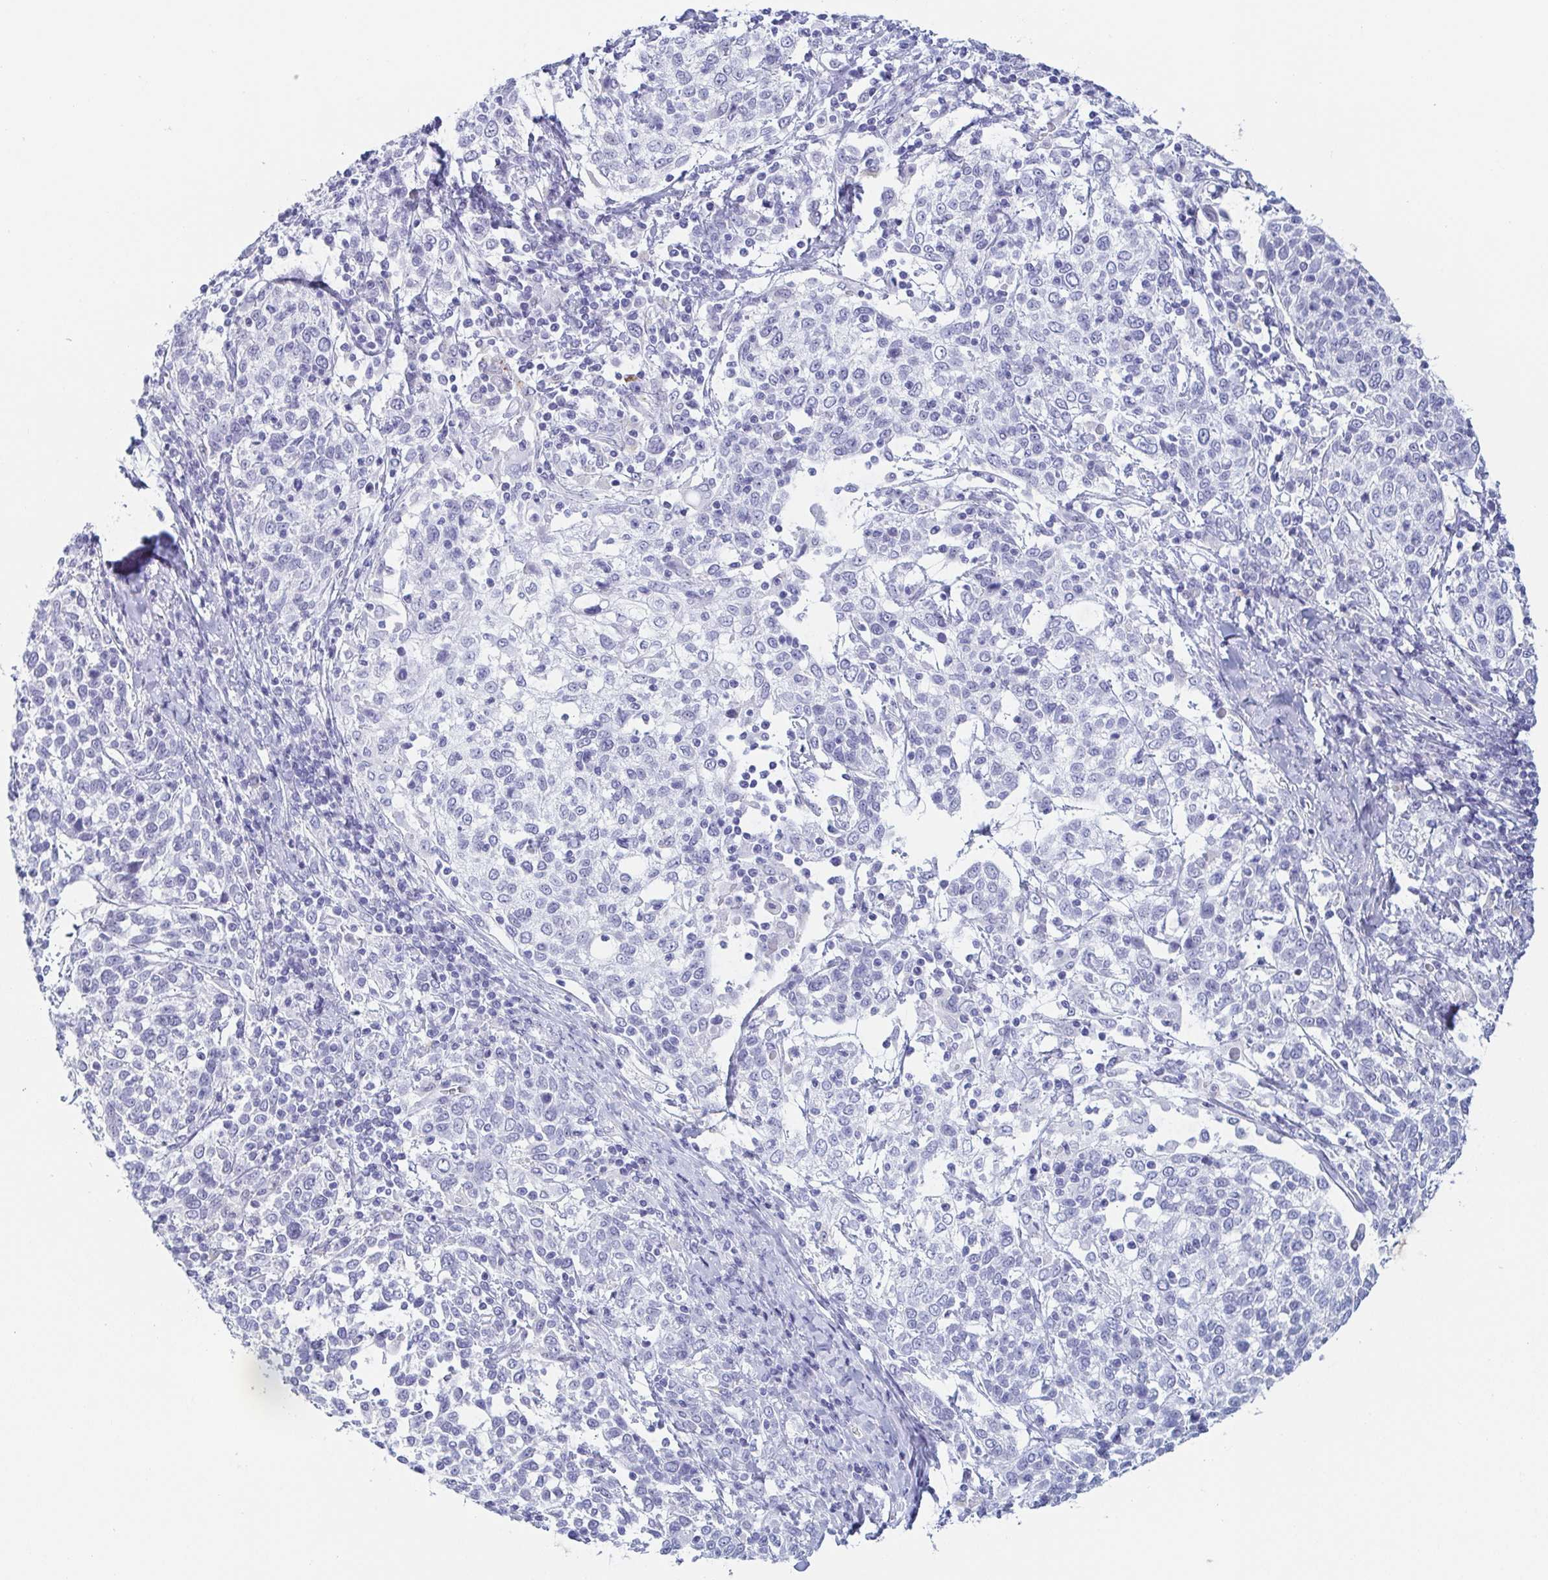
{"staining": {"intensity": "negative", "quantity": "none", "location": "none"}, "tissue": "cervical cancer", "cell_type": "Tumor cells", "image_type": "cancer", "snomed": [{"axis": "morphology", "description": "Squamous cell carcinoma, NOS"}, {"axis": "topography", "description": "Cervix"}], "caption": "Protein analysis of cervical cancer (squamous cell carcinoma) reveals no significant positivity in tumor cells. (Brightfield microscopy of DAB immunohistochemistry at high magnification).", "gene": "REG4", "patient": {"sex": "female", "age": 61}}